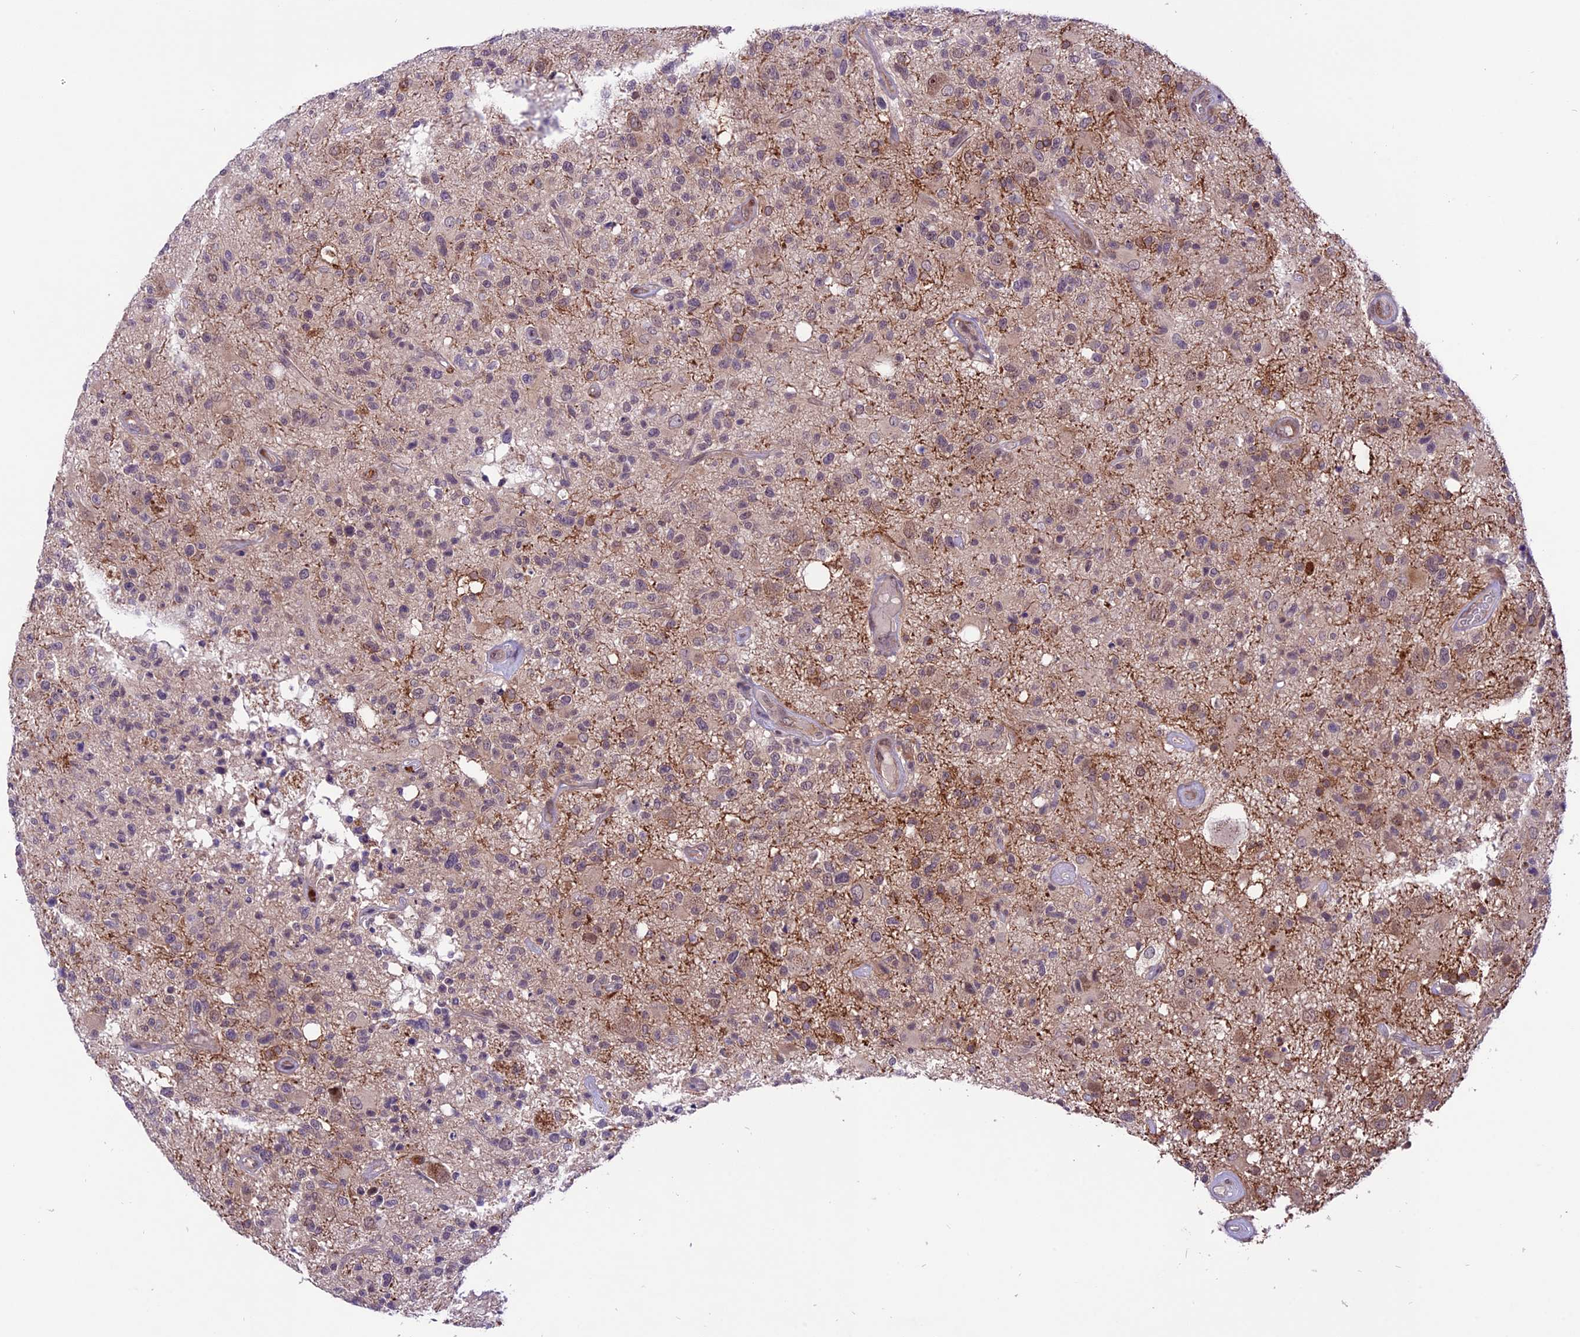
{"staining": {"intensity": "weak", "quantity": "25%-75%", "location": "cytoplasmic/membranous,nuclear"}, "tissue": "glioma", "cell_type": "Tumor cells", "image_type": "cancer", "snomed": [{"axis": "morphology", "description": "Glioma, malignant, High grade"}, {"axis": "morphology", "description": "Glioblastoma, NOS"}, {"axis": "topography", "description": "Brain"}], "caption": "Glioblastoma was stained to show a protein in brown. There is low levels of weak cytoplasmic/membranous and nuclear staining in about 25%-75% of tumor cells.", "gene": "SPRED1", "patient": {"sex": "male", "age": 60}}